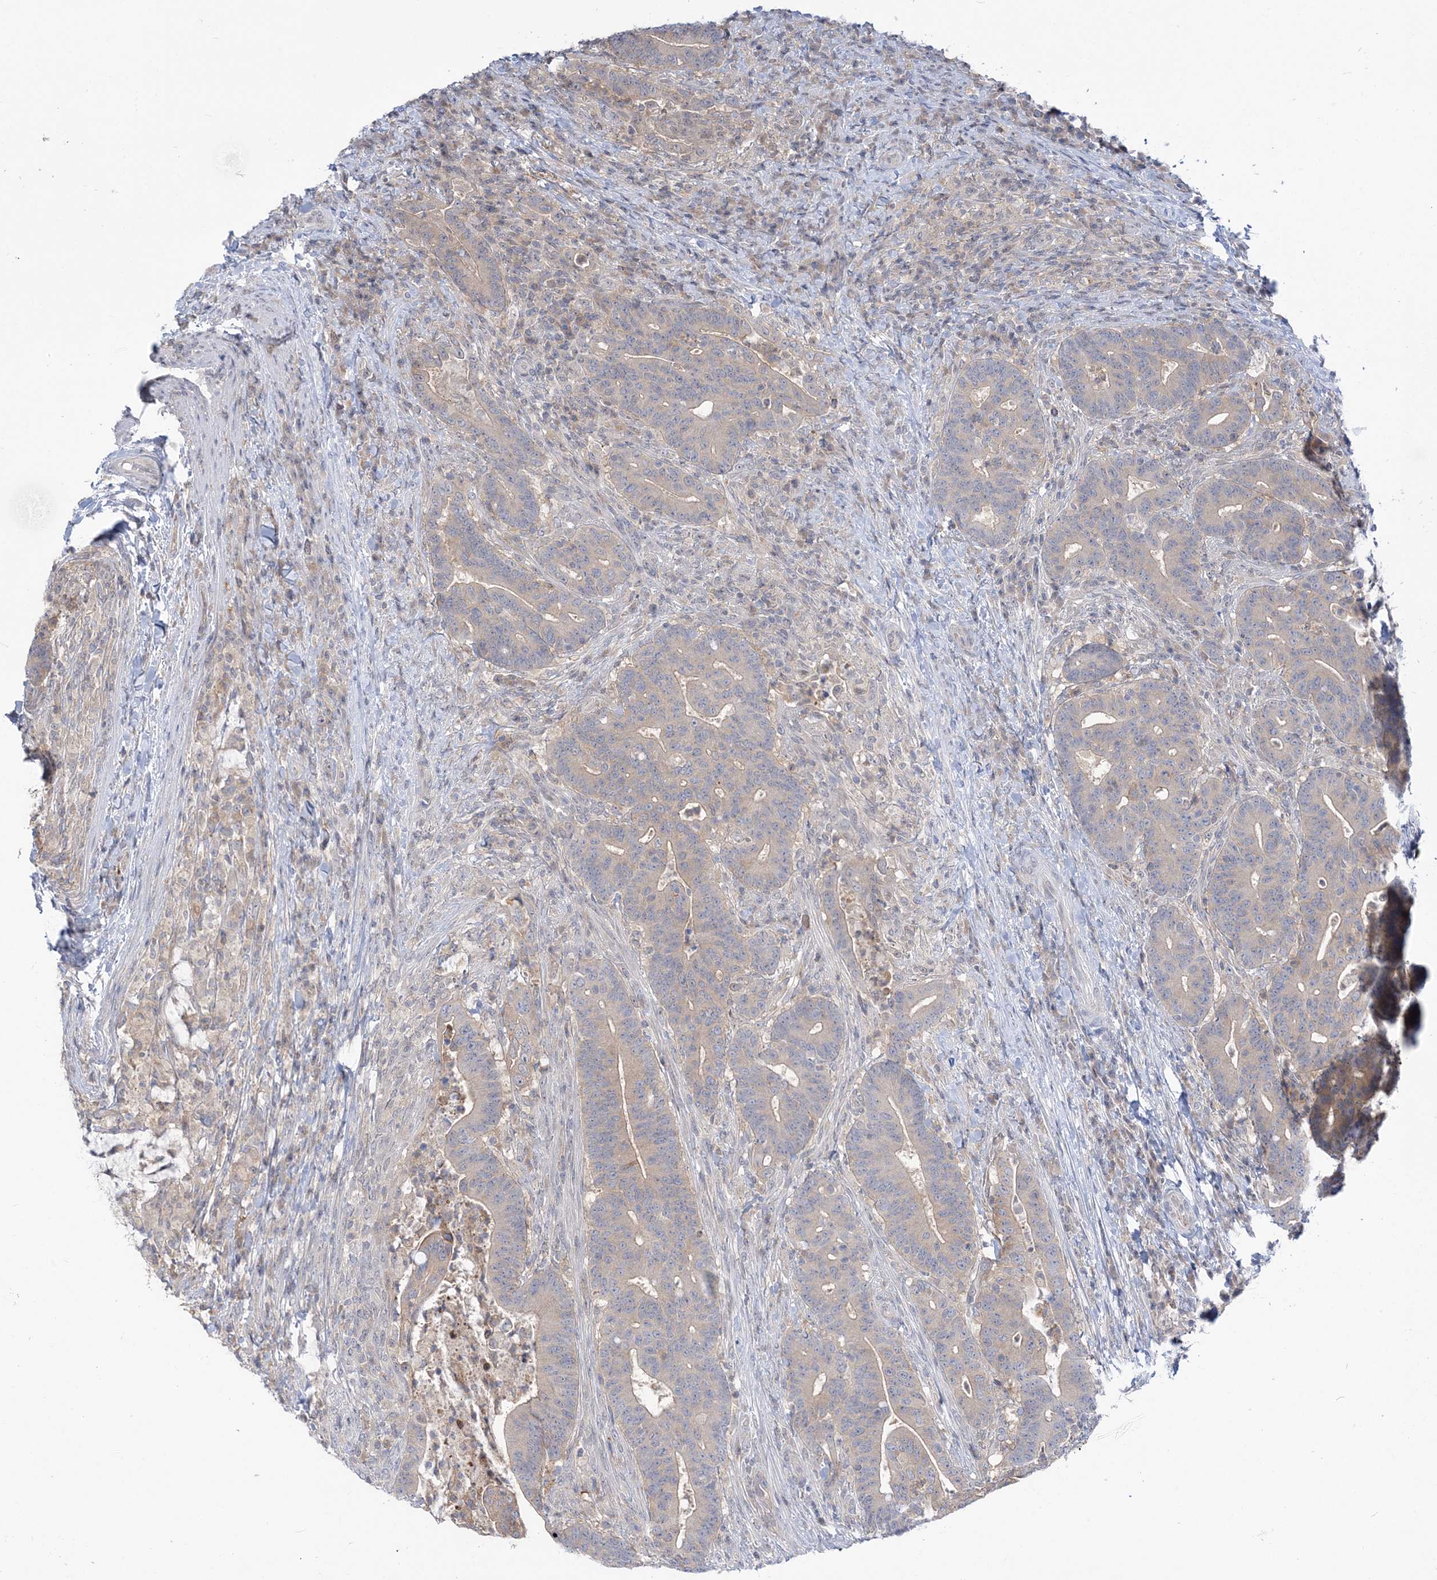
{"staining": {"intensity": "weak", "quantity": "<25%", "location": "cytoplasmic/membranous"}, "tissue": "colorectal cancer", "cell_type": "Tumor cells", "image_type": "cancer", "snomed": [{"axis": "morphology", "description": "Adenocarcinoma, NOS"}, {"axis": "topography", "description": "Colon"}], "caption": "This is an immunohistochemistry micrograph of colorectal cancer. There is no staining in tumor cells.", "gene": "THADA", "patient": {"sex": "female", "age": 66}}